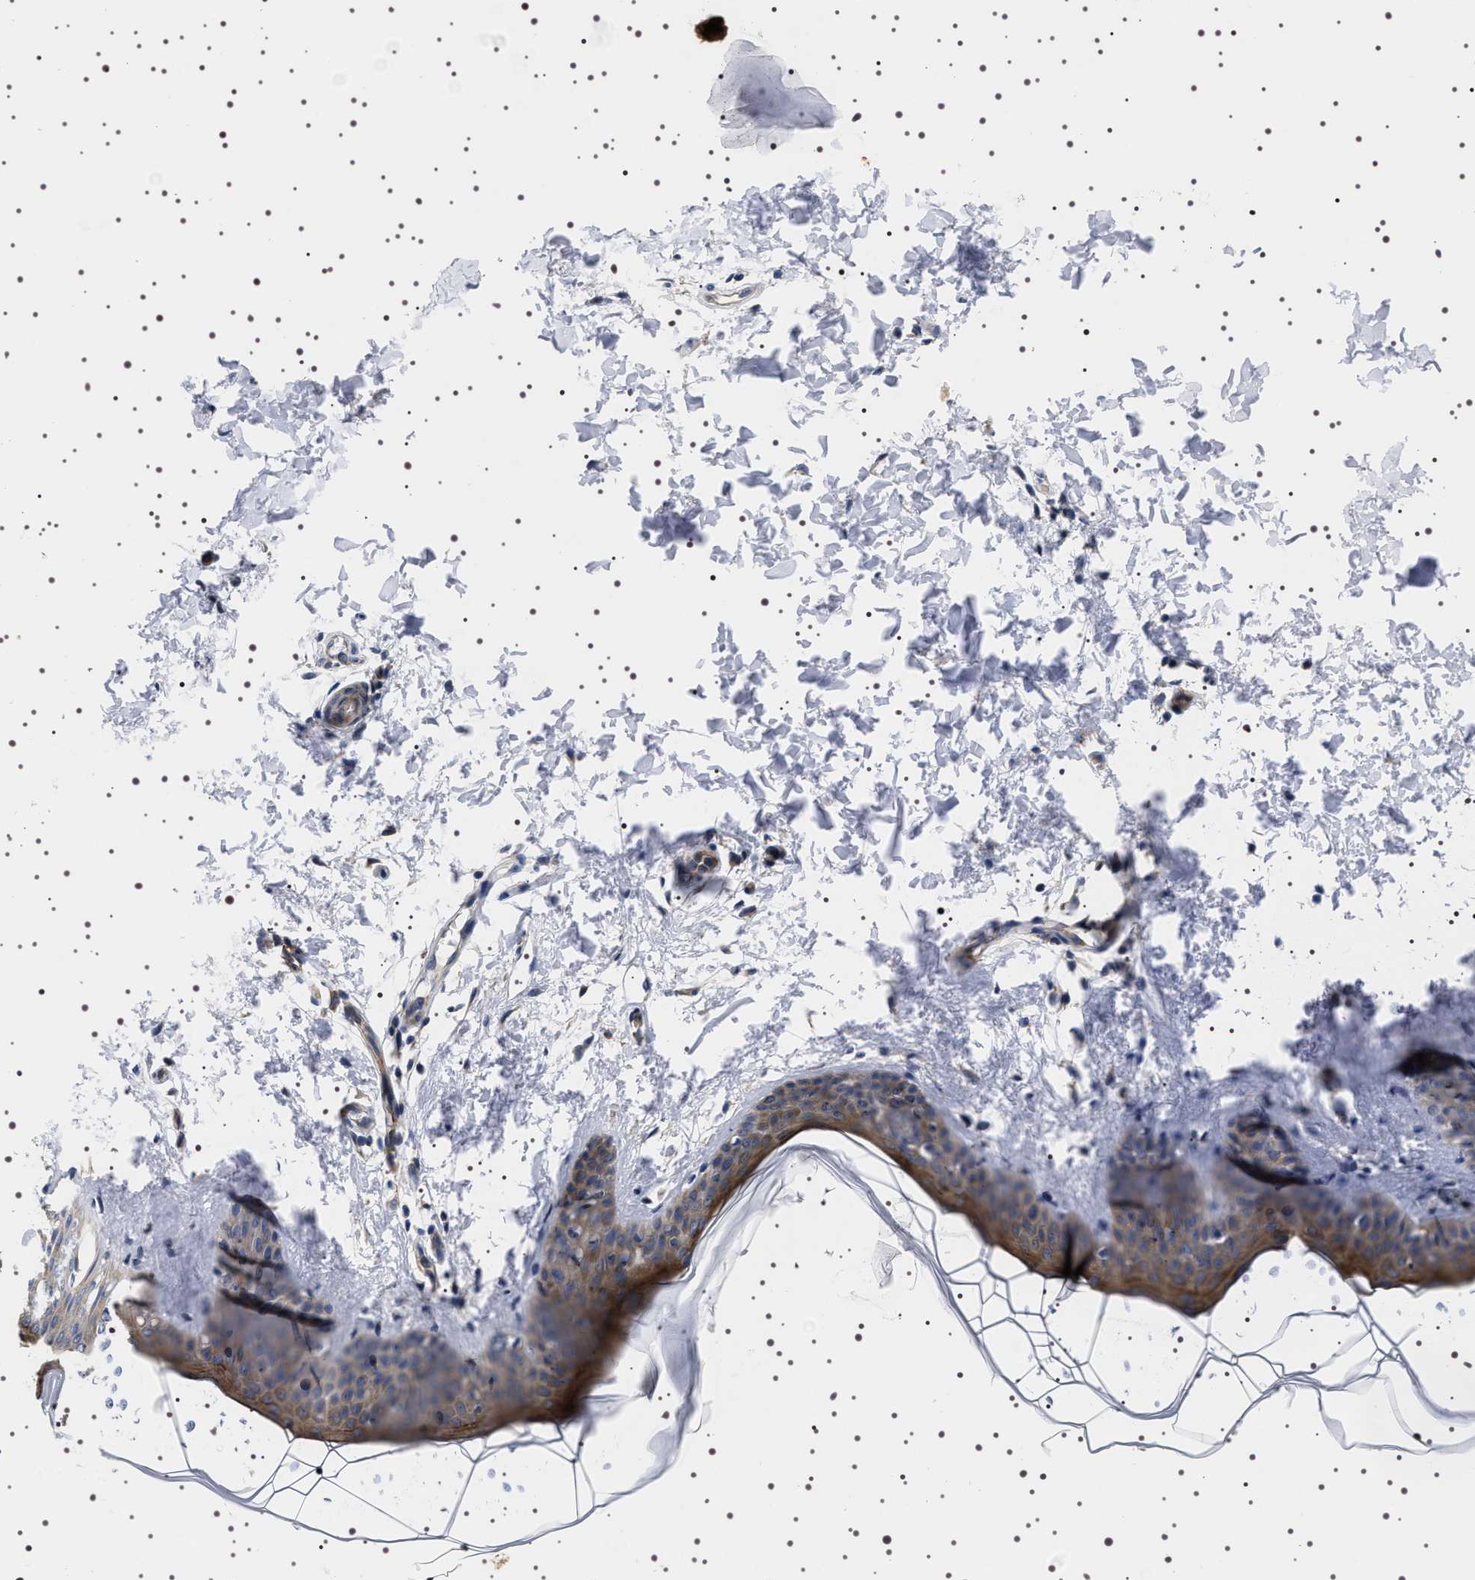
{"staining": {"intensity": "weak", "quantity": ">75%", "location": "cytoplasmic/membranous"}, "tissue": "skin", "cell_type": "Fibroblasts", "image_type": "normal", "snomed": [{"axis": "morphology", "description": "Normal tissue, NOS"}, {"axis": "topography", "description": "Skin"}], "caption": "A brown stain highlights weak cytoplasmic/membranous expression of a protein in fibroblasts of unremarkable human skin.", "gene": "DARS1", "patient": {"sex": "female", "age": 17}}